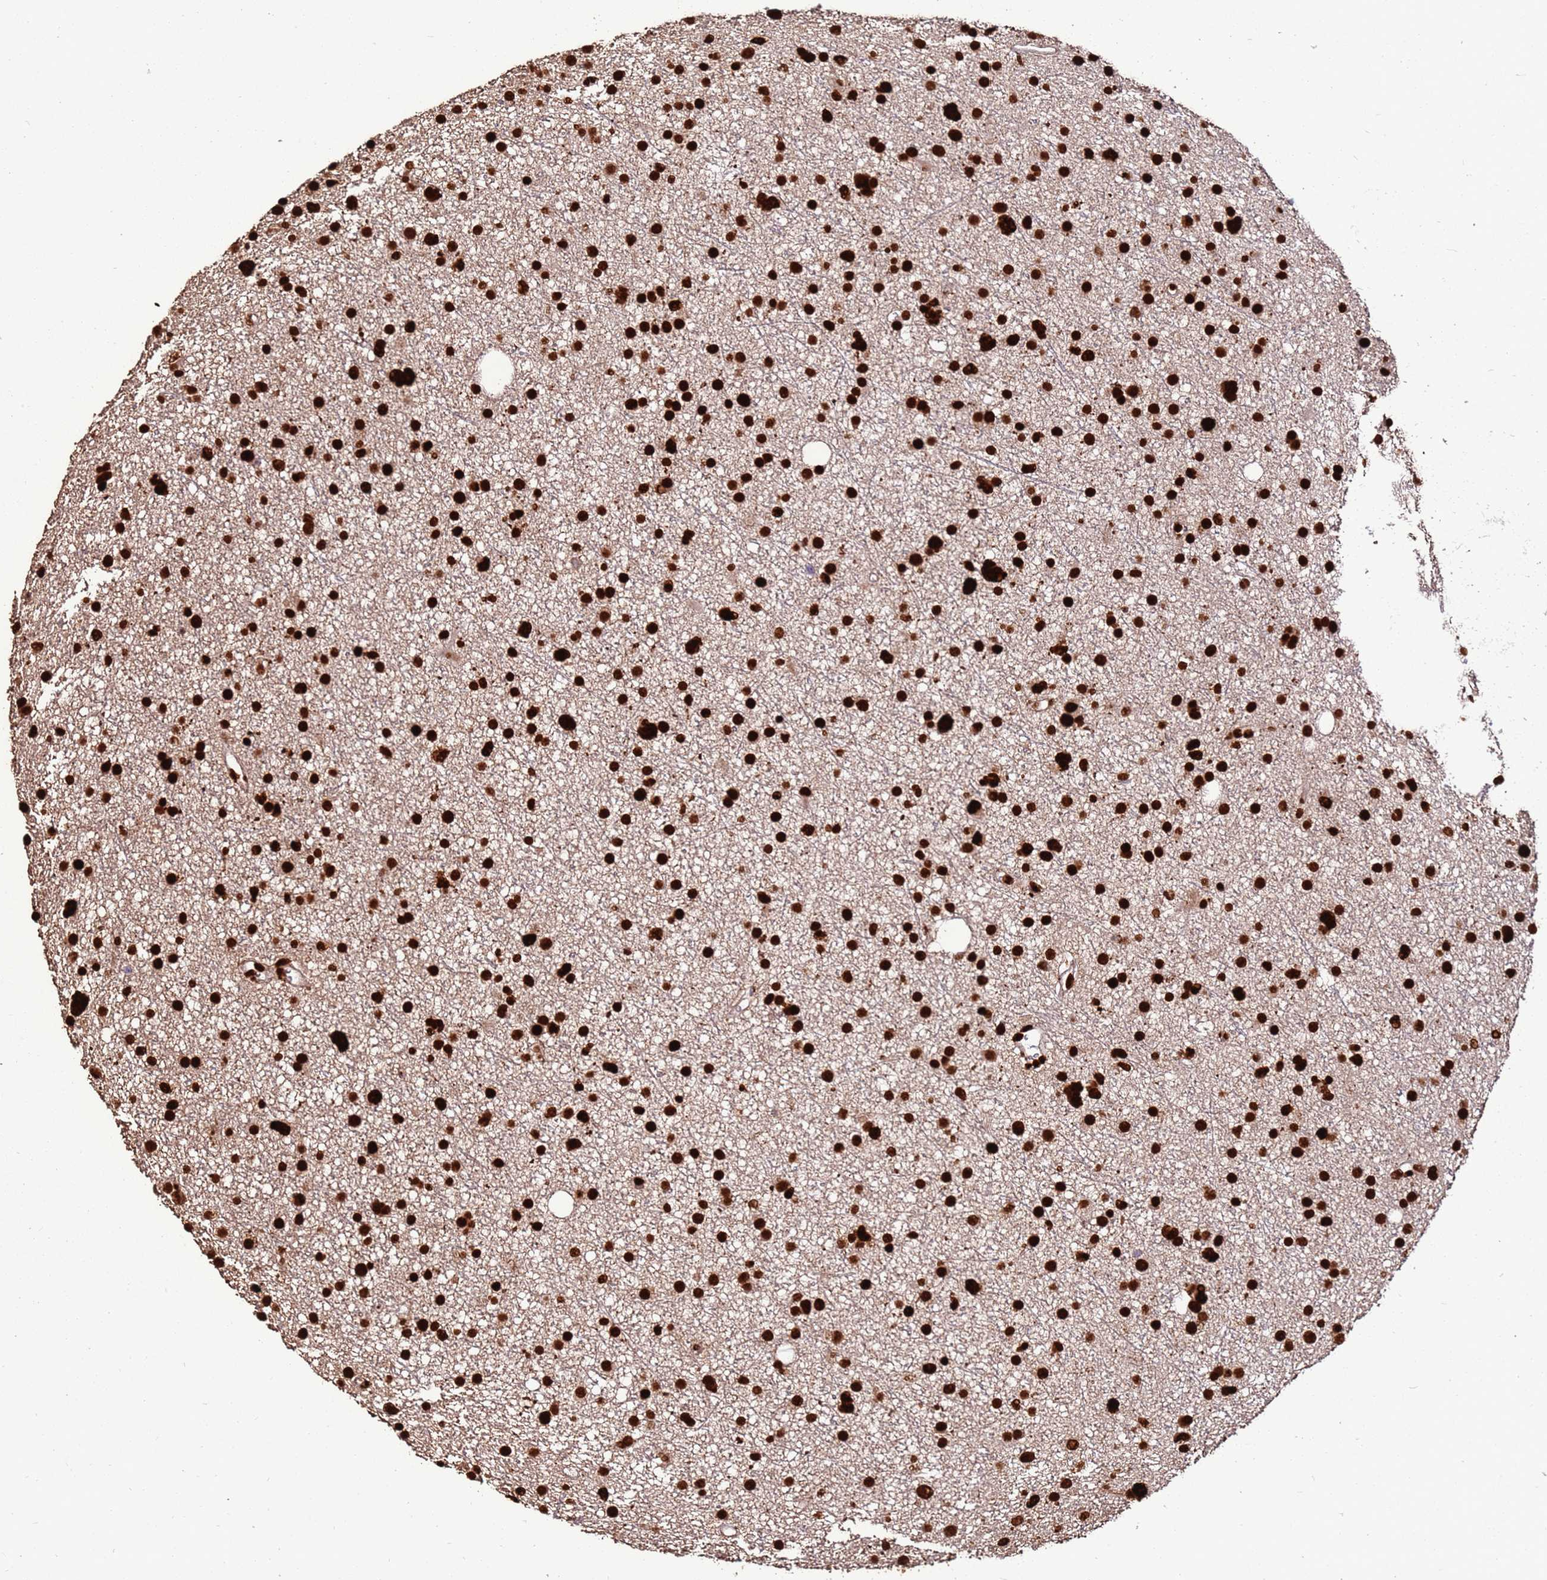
{"staining": {"intensity": "strong", "quantity": ">75%", "location": "nuclear"}, "tissue": "glioma", "cell_type": "Tumor cells", "image_type": "cancer", "snomed": [{"axis": "morphology", "description": "Glioma, malignant, Low grade"}, {"axis": "topography", "description": "Cerebral cortex"}], "caption": "A brown stain shows strong nuclear staining of a protein in human glioma tumor cells.", "gene": "HNRNPAB", "patient": {"sex": "female", "age": 39}}